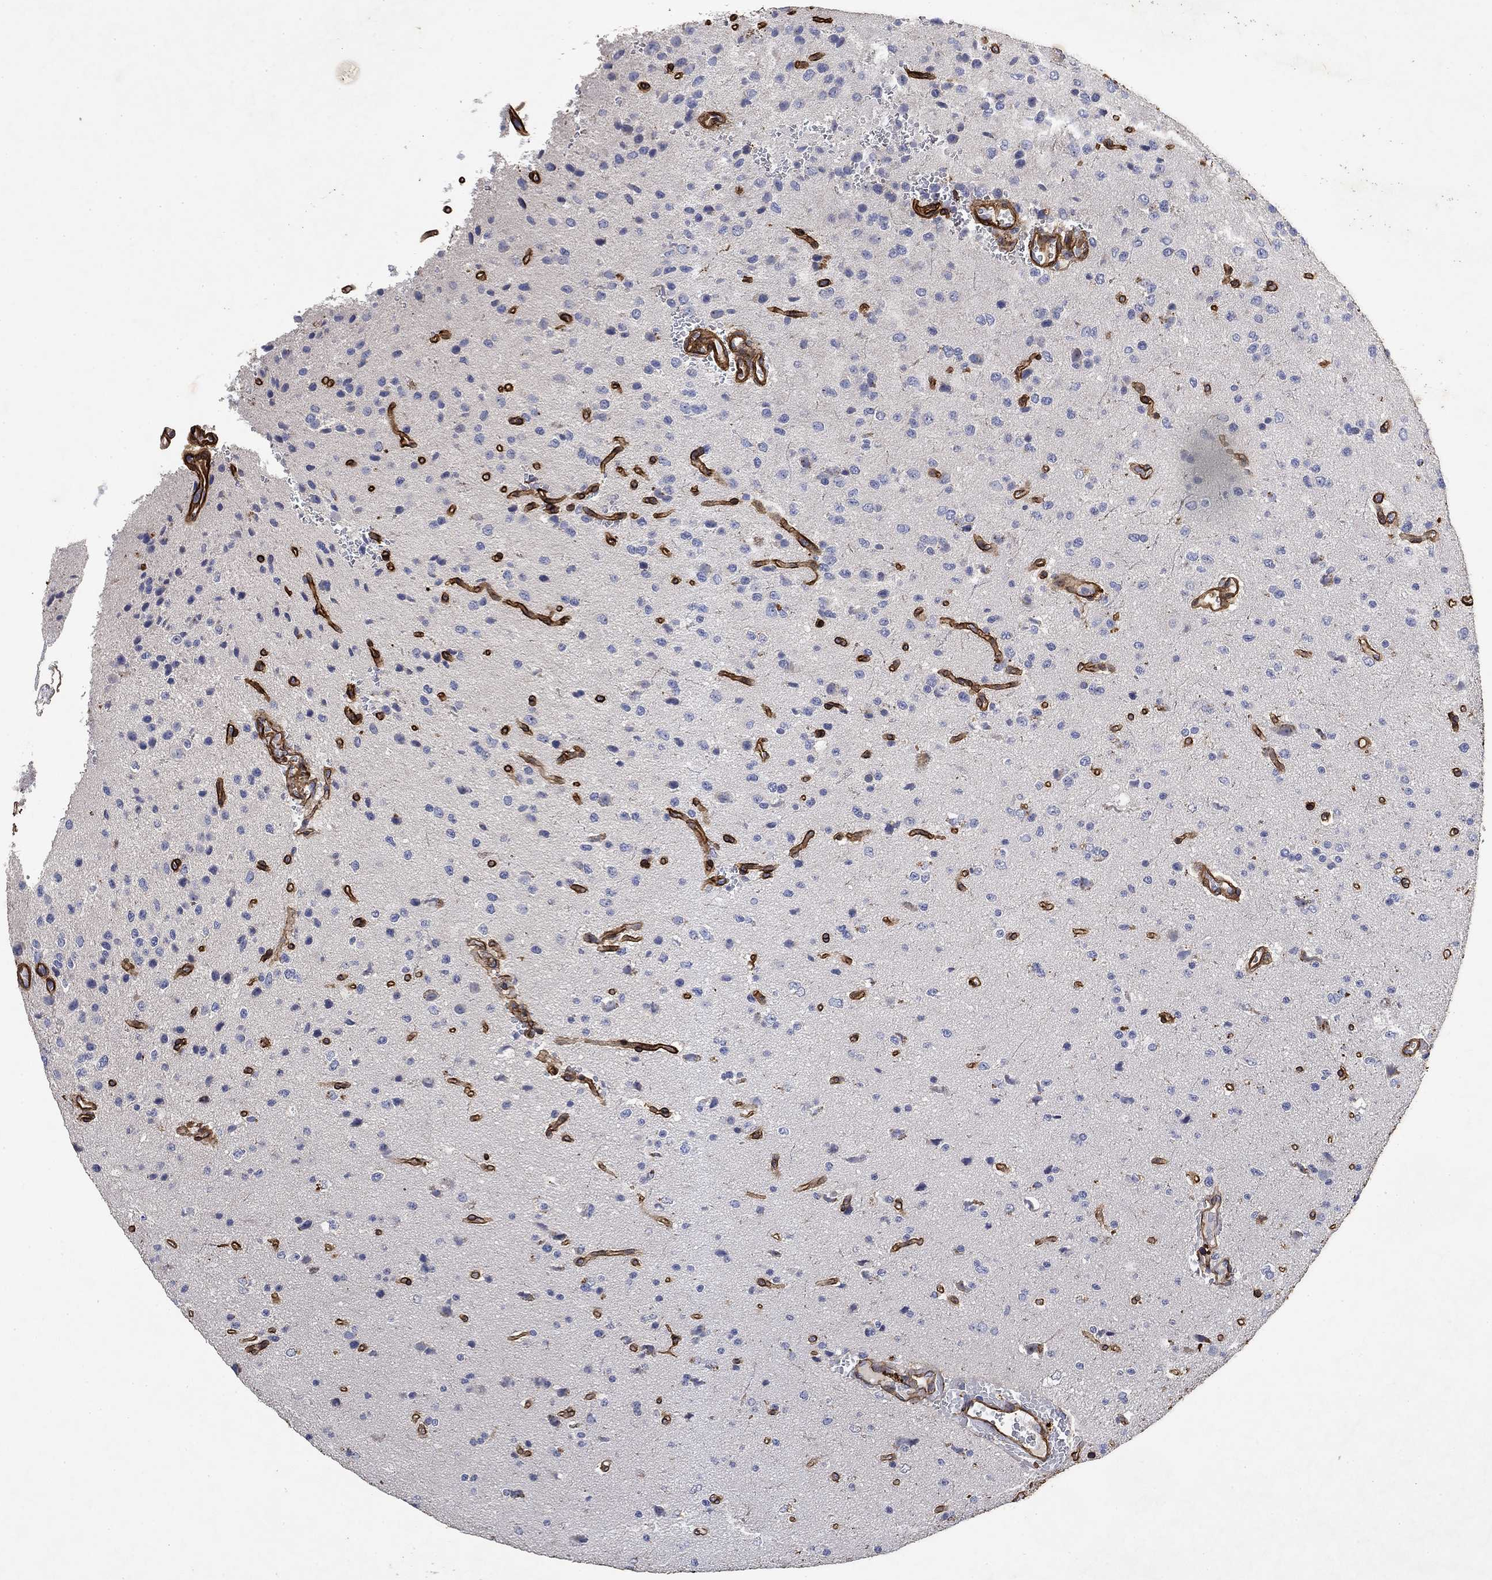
{"staining": {"intensity": "negative", "quantity": "none", "location": "none"}, "tissue": "glioma", "cell_type": "Tumor cells", "image_type": "cancer", "snomed": [{"axis": "morphology", "description": "Glioma, malignant, Low grade"}, {"axis": "topography", "description": "Brain"}], "caption": "Malignant glioma (low-grade) was stained to show a protein in brown. There is no significant staining in tumor cells.", "gene": "COL4A2", "patient": {"sex": "male", "age": 41}}